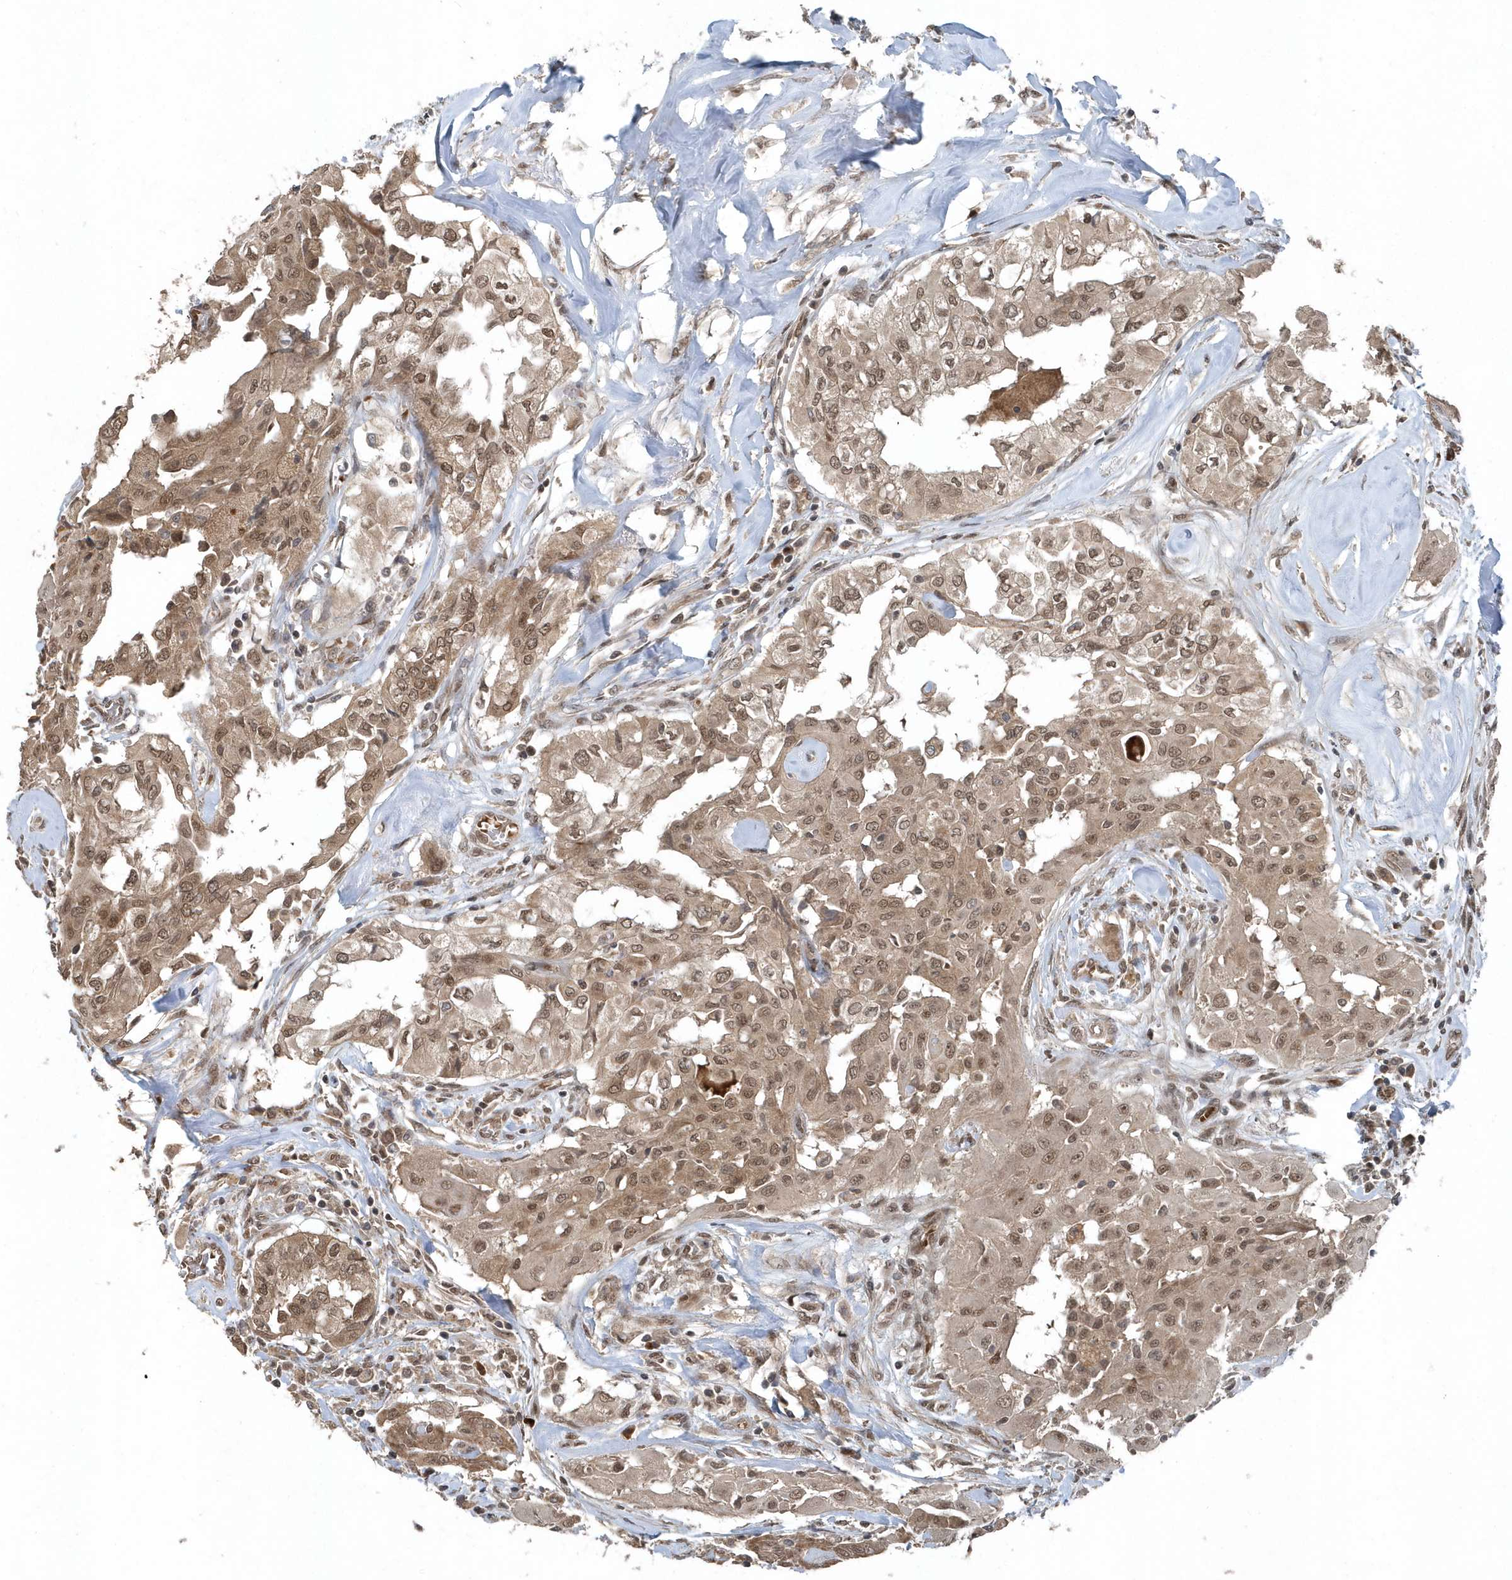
{"staining": {"intensity": "moderate", "quantity": ">75%", "location": "nuclear"}, "tissue": "thyroid cancer", "cell_type": "Tumor cells", "image_type": "cancer", "snomed": [{"axis": "morphology", "description": "Papillary adenocarcinoma, NOS"}, {"axis": "topography", "description": "Thyroid gland"}], "caption": "Immunohistochemical staining of human thyroid cancer displays moderate nuclear protein positivity in about >75% of tumor cells. The protein is stained brown, and the nuclei are stained in blue (DAB (3,3'-diaminobenzidine) IHC with brightfield microscopy, high magnification).", "gene": "QTRT2", "patient": {"sex": "female", "age": 59}}